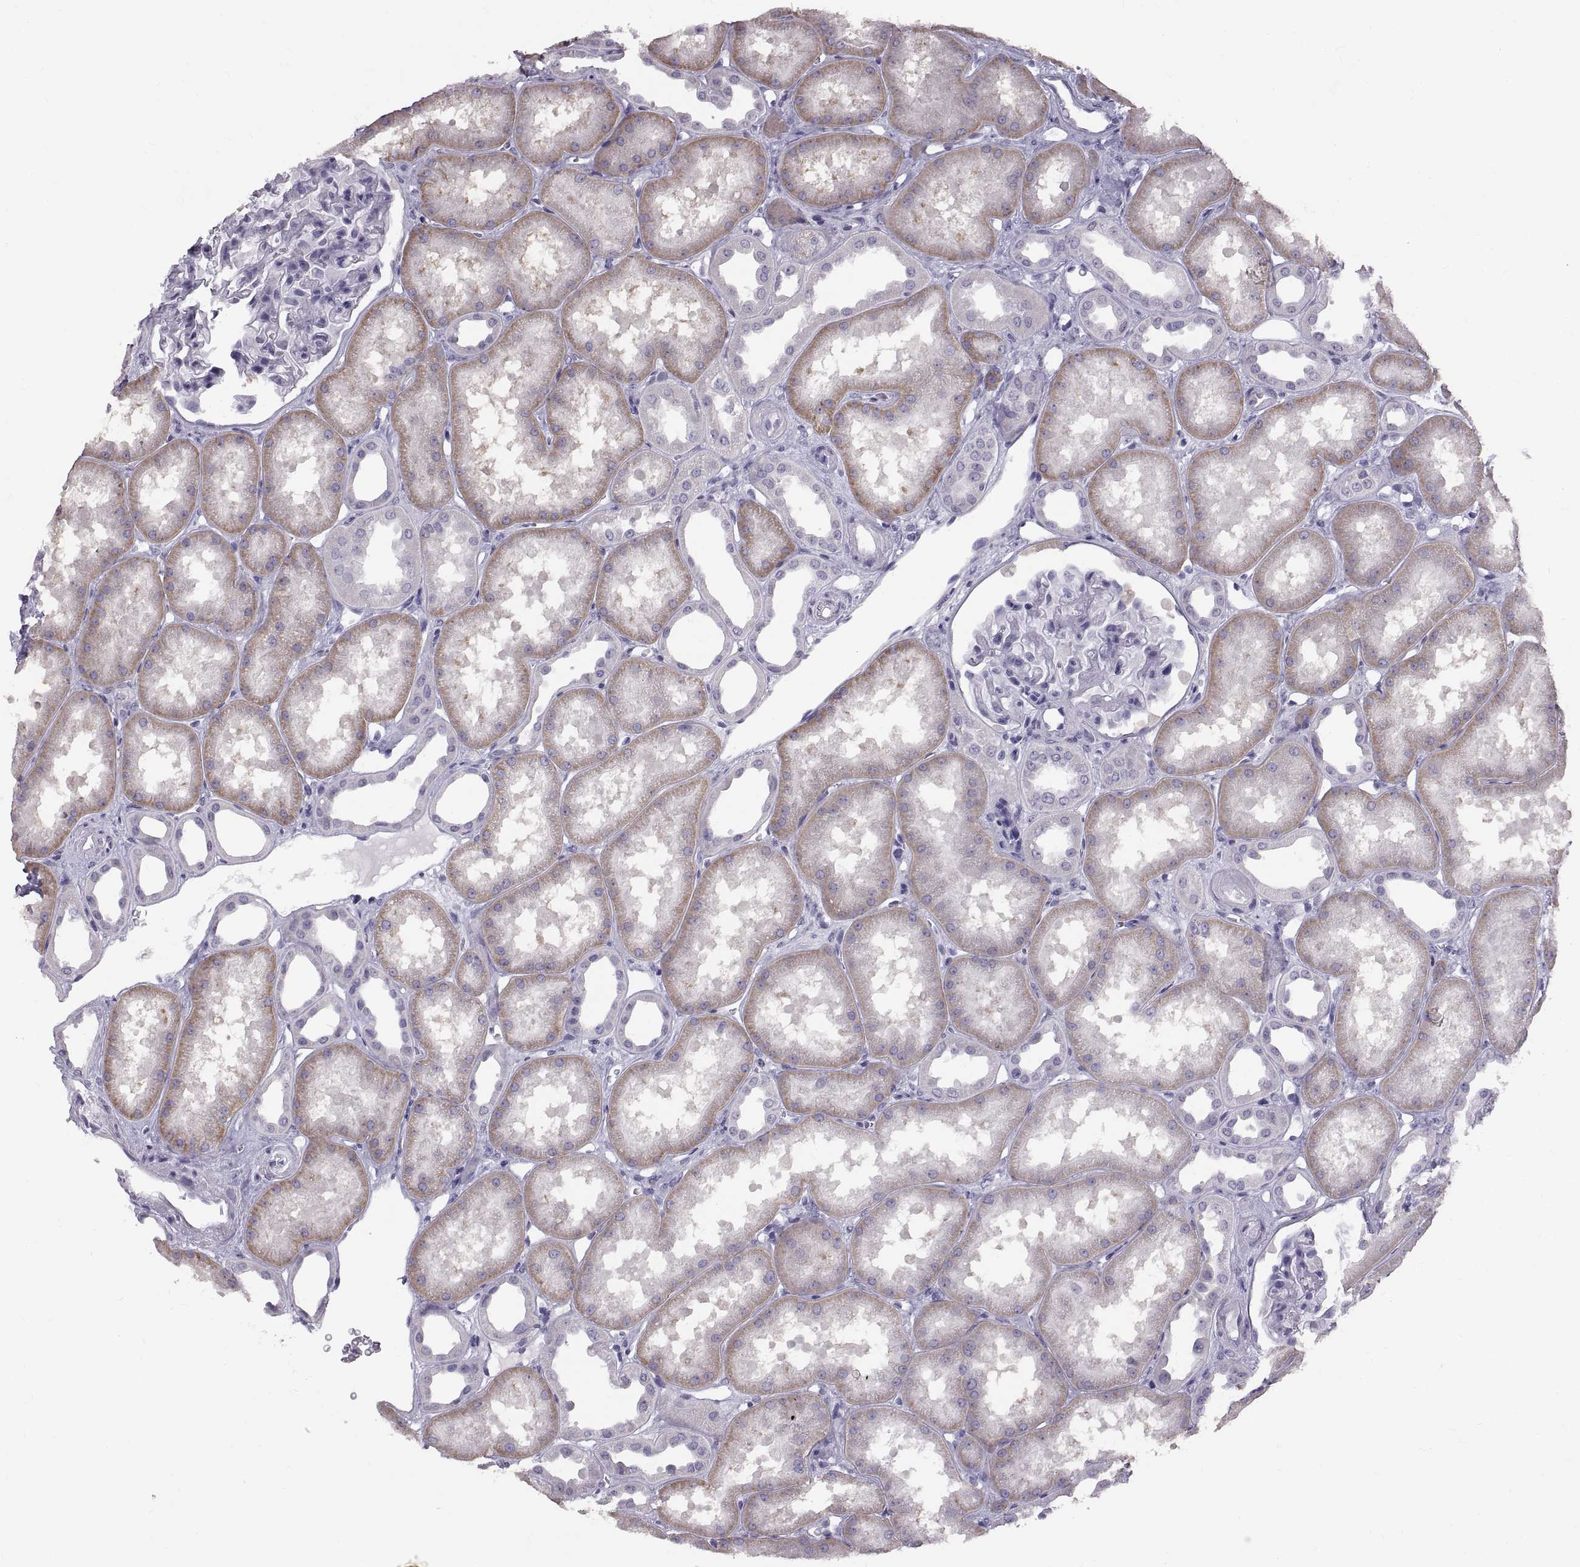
{"staining": {"intensity": "negative", "quantity": "none", "location": "none"}, "tissue": "kidney", "cell_type": "Cells in glomeruli", "image_type": "normal", "snomed": [{"axis": "morphology", "description": "Normal tissue, NOS"}, {"axis": "topography", "description": "Kidney"}], "caption": "Cells in glomeruli show no significant protein staining in unremarkable kidney. (DAB (3,3'-diaminobenzidine) immunohistochemistry (IHC) visualized using brightfield microscopy, high magnification).", "gene": "SPACDR", "patient": {"sex": "male", "age": 61}}